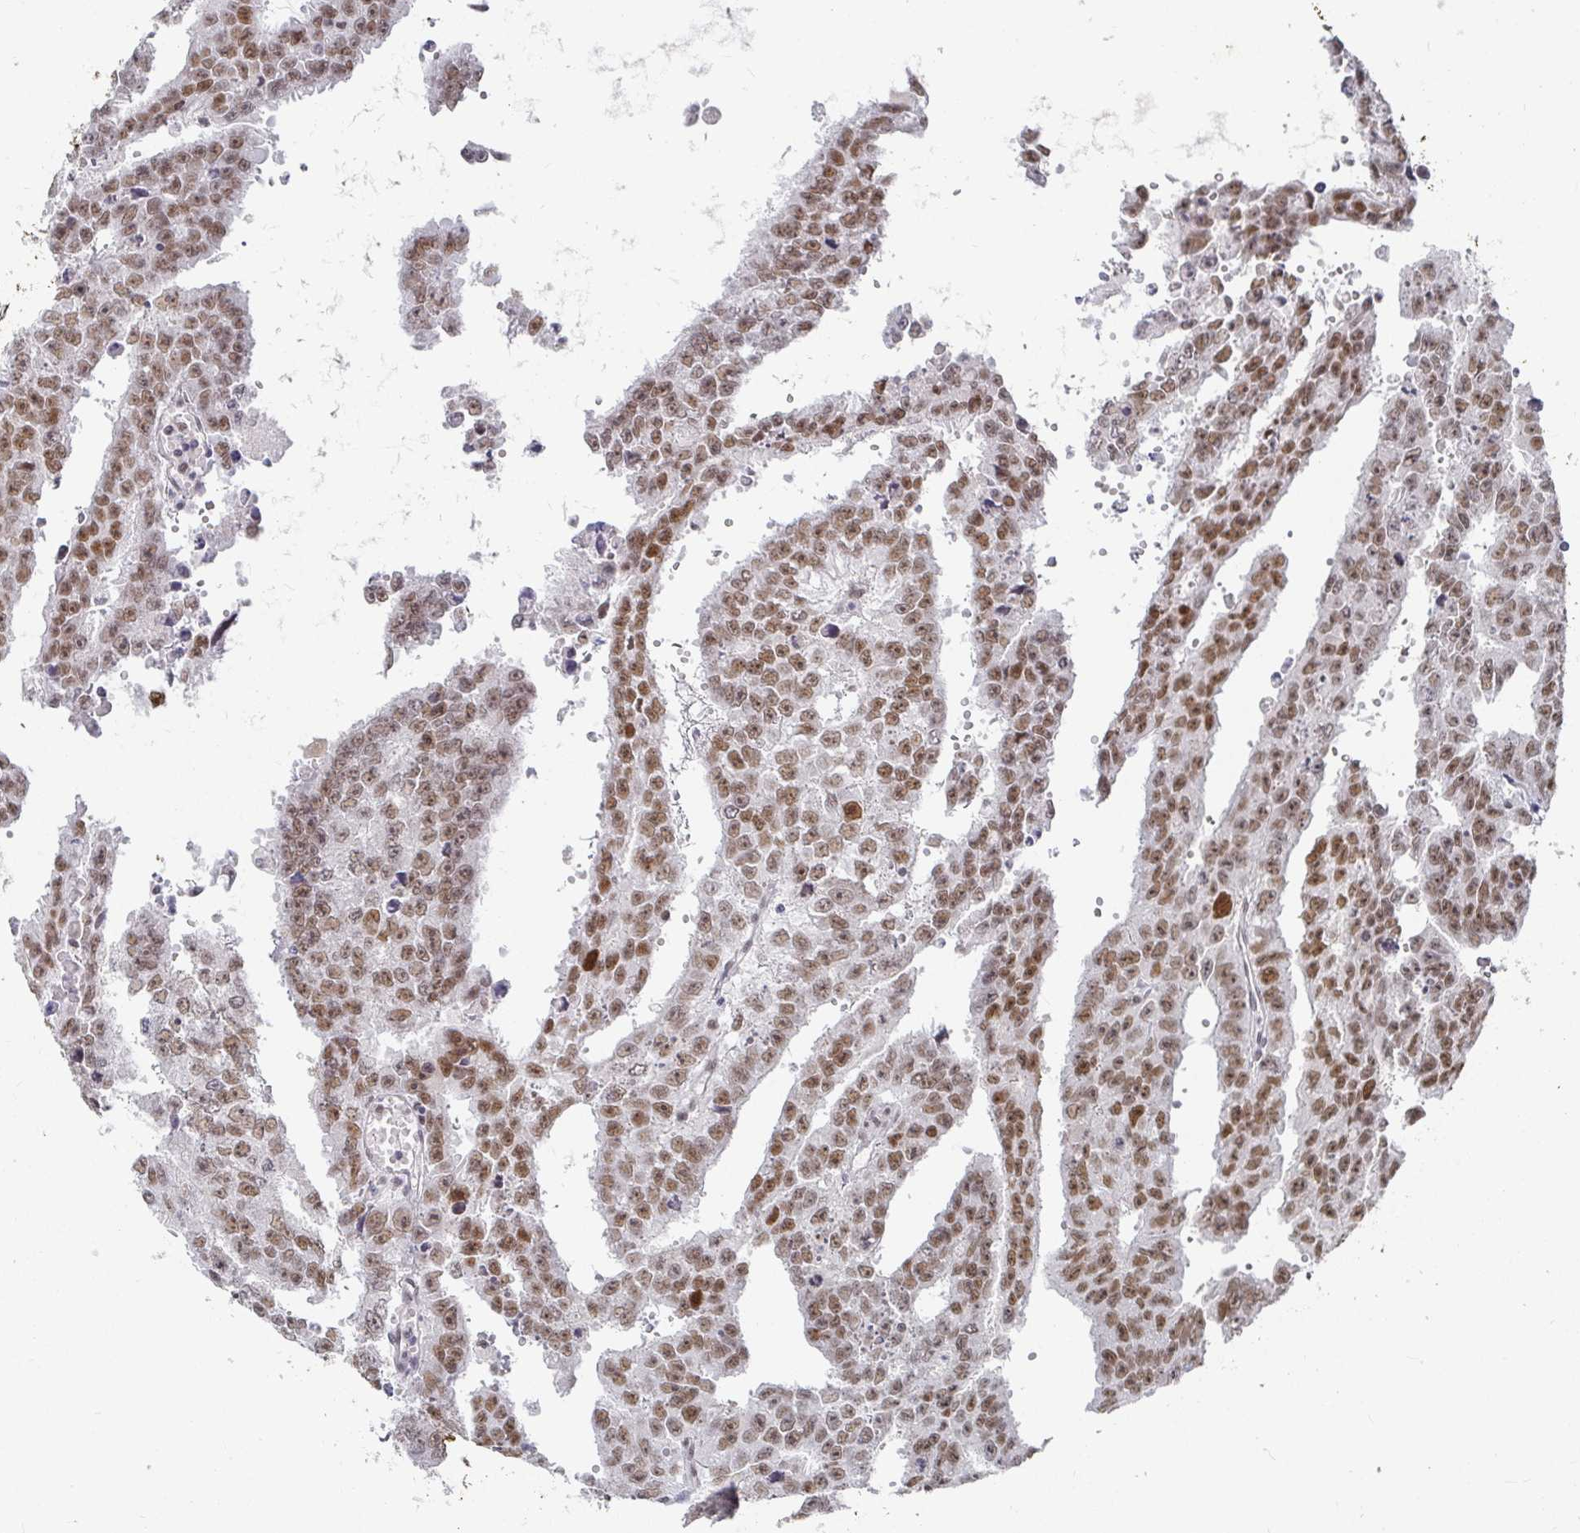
{"staining": {"intensity": "moderate", "quantity": ">75%", "location": "nuclear"}, "tissue": "testis cancer", "cell_type": "Tumor cells", "image_type": "cancer", "snomed": [{"axis": "morphology", "description": "Carcinoma, Embryonal, NOS"}, {"axis": "morphology", "description": "Teratoma, malignant, NOS"}, {"axis": "topography", "description": "Testis"}], "caption": "Human testis cancer (embryonal carcinoma) stained for a protein (brown) reveals moderate nuclear positive expression in approximately >75% of tumor cells.", "gene": "RCOR1", "patient": {"sex": "male", "age": 24}}